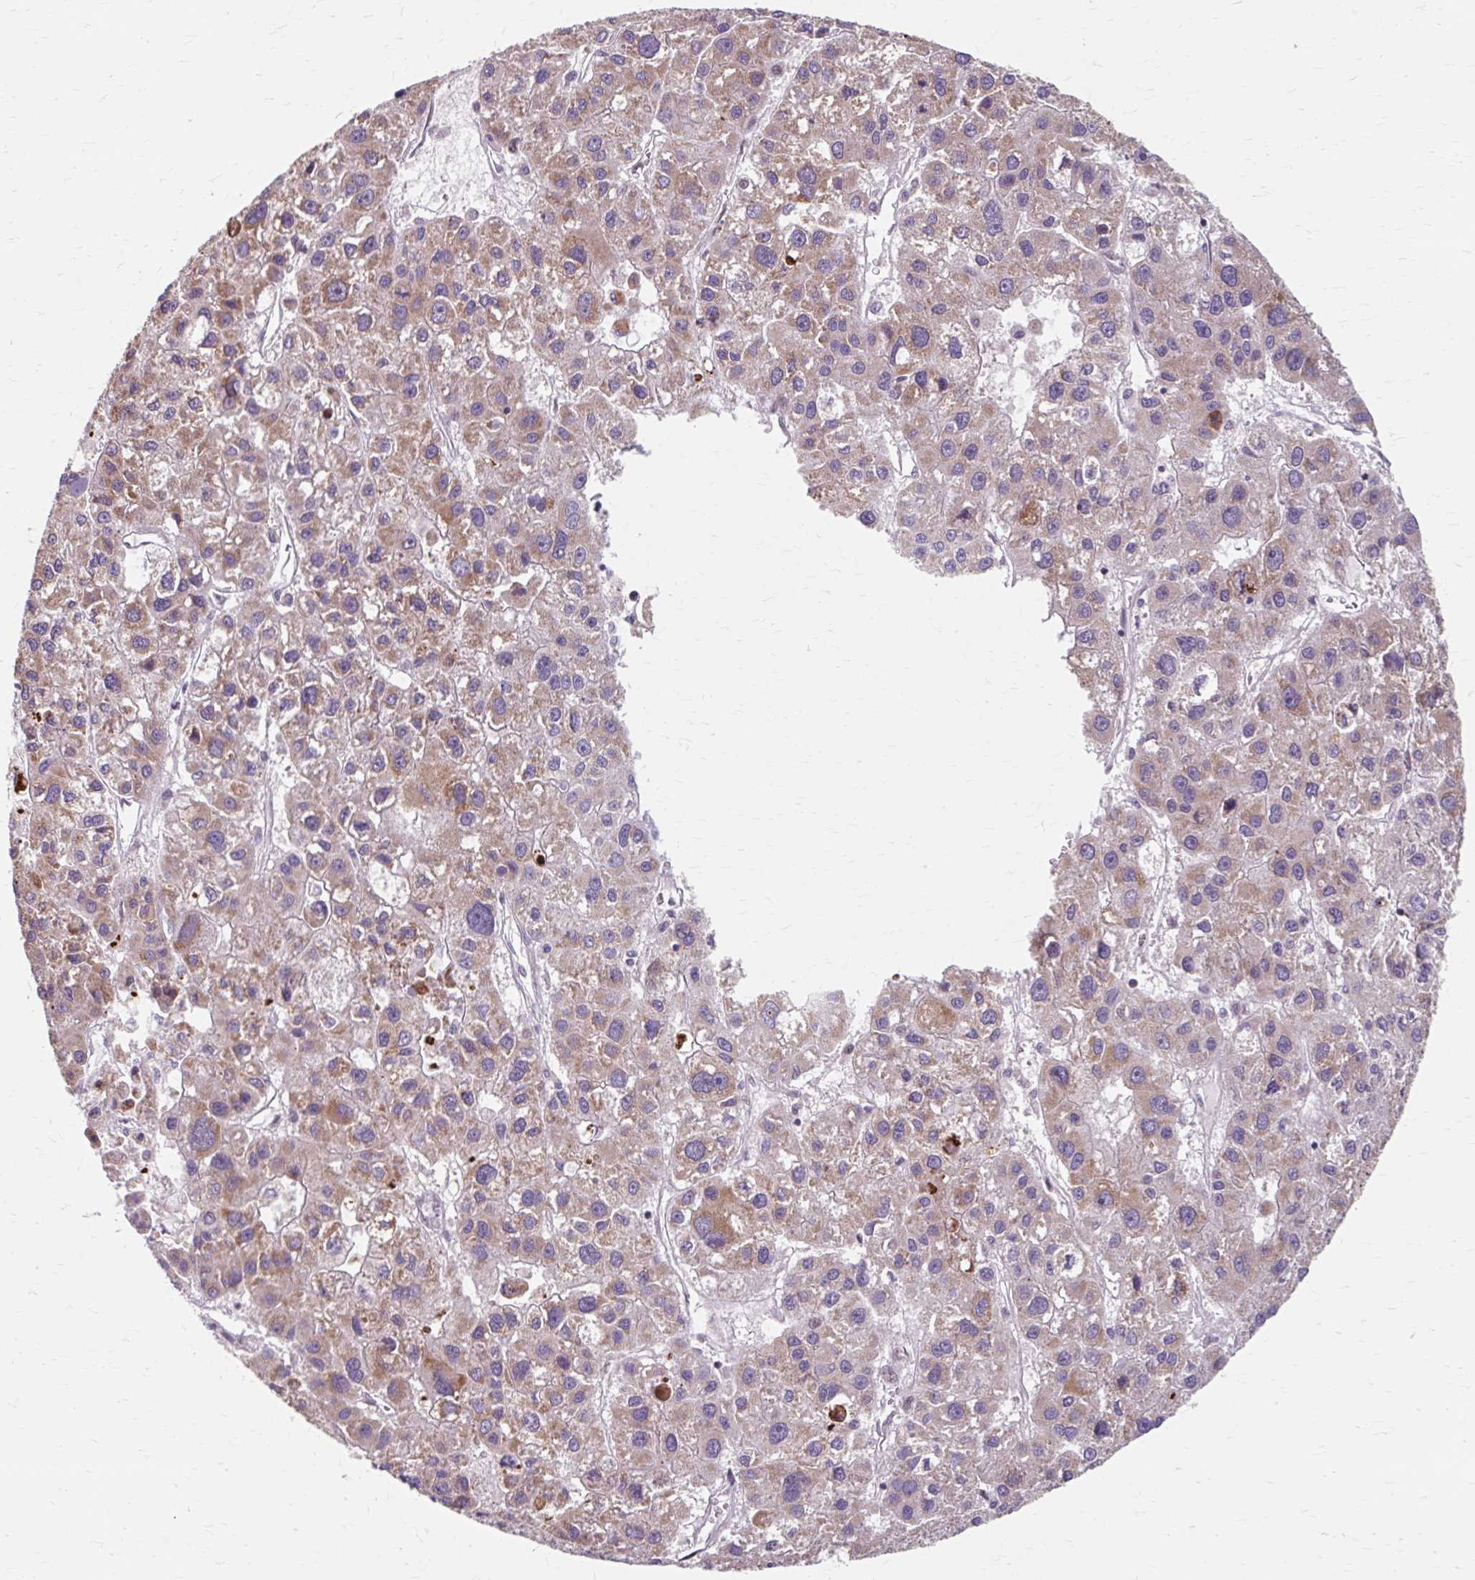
{"staining": {"intensity": "moderate", "quantity": "25%-75%", "location": "cytoplasmic/membranous"}, "tissue": "liver cancer", "cell_type": "Tumor cells", "image_type": "cancer", "snomed": [{"axis": "morphology", "description": "Carcinoma, Hepatocellular, NOS"}, {"axis": "topography", "description": "Liver"}], "caption": "There is medium levels of moderate cytoplasmic/membranous positivity in tumor cells of liver hepatocellular carcinoma, as demonstrated by immunohistochemical staining (brown color).", "gene": "BEAN1", "patient": {"sex": "male", "age": 73}}